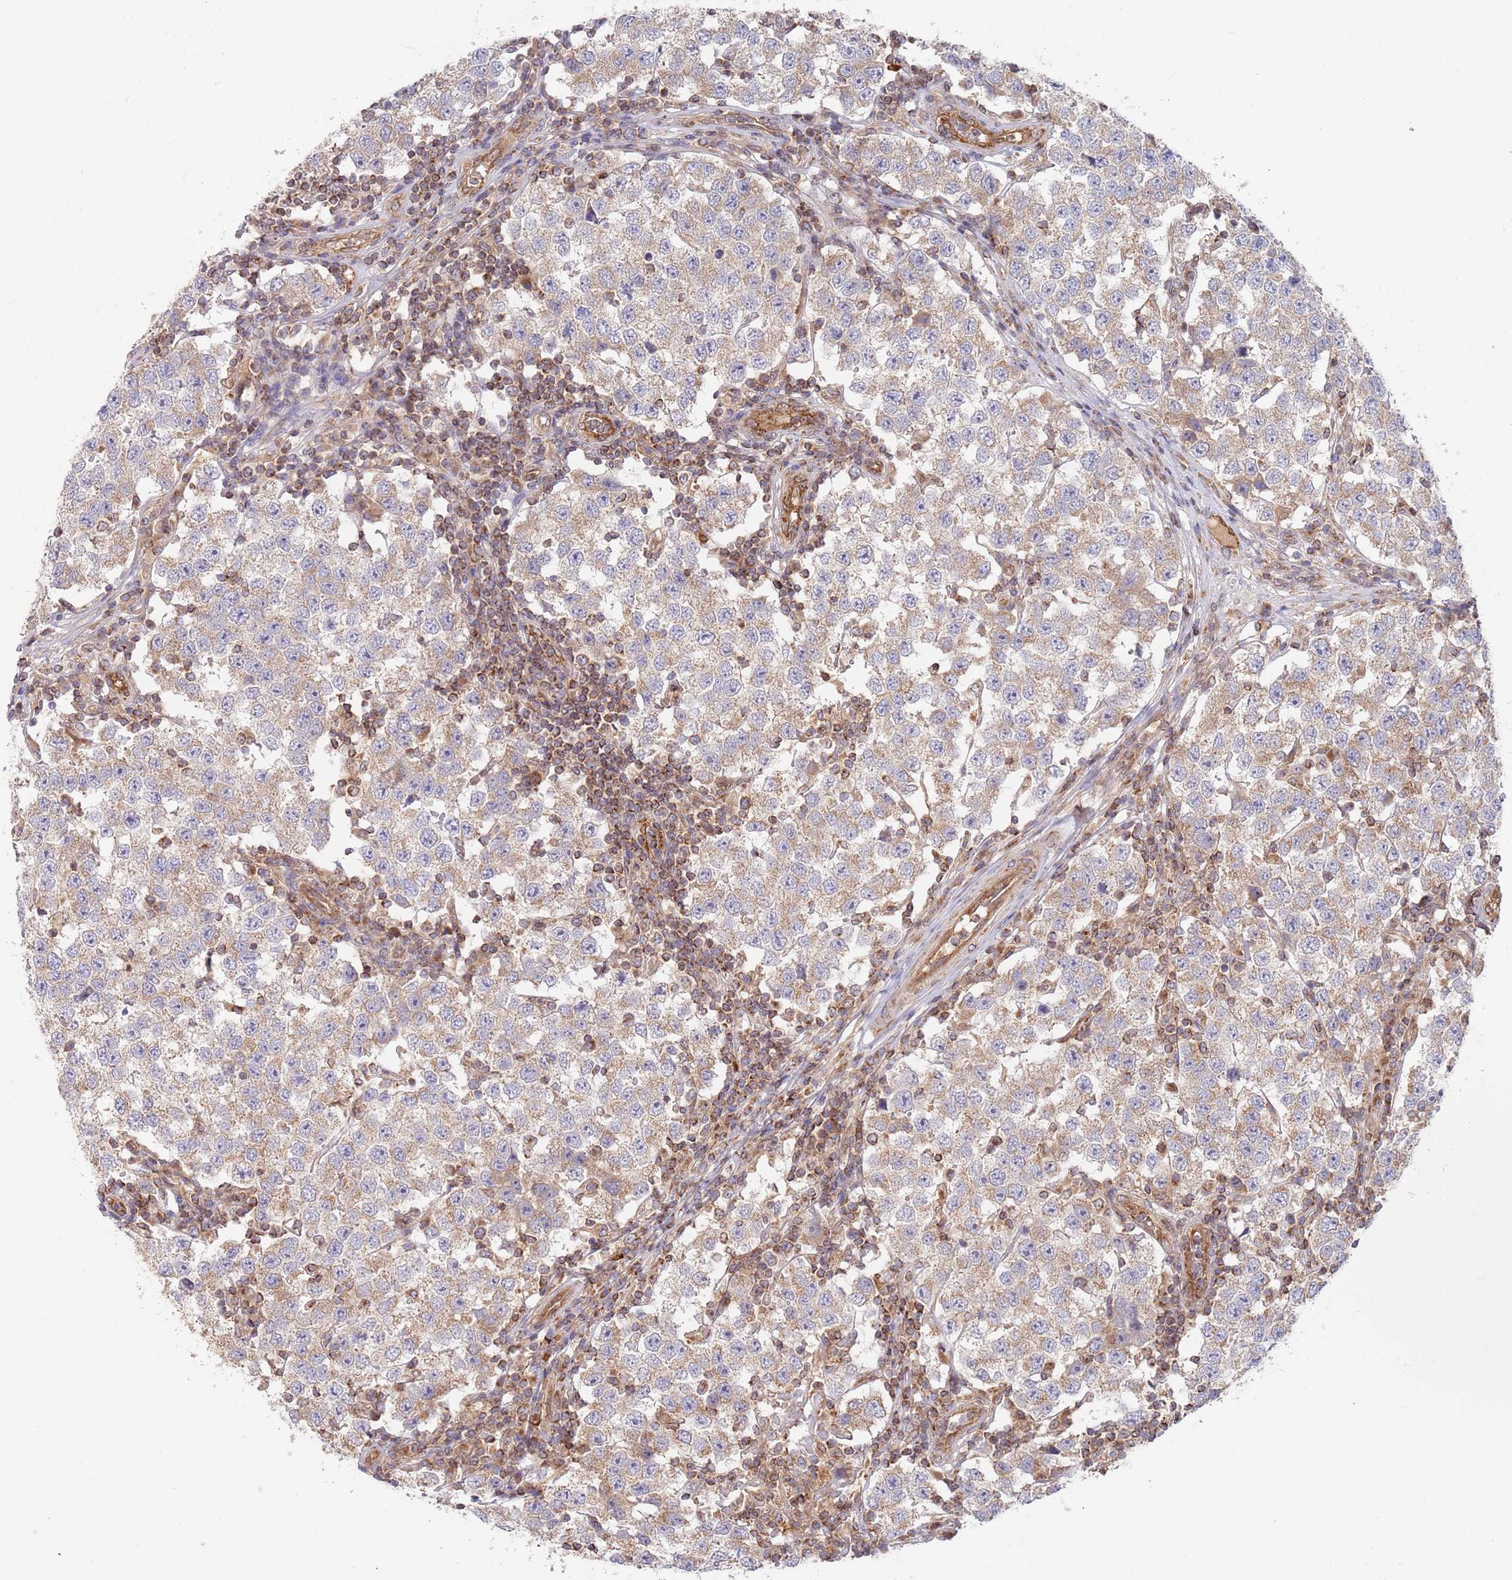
{"staining": {"intensity": "weak", "quantity": ">75%", "location": "cytoplasmic/membranous"}, "tissue": "testis cancer", "cell_type": "Tumor cells", "image_type": "cancer", "snomed": [{"axis": "morphology", "description": "Seminoma, NOS"}, {"axis": "topography", "description": "Testis"}], "caption": "Immunohistochemistry (IHC) (DAB (3,3'-diaminobenzidine)) staining of testis cancer (seminoma) reveals weak cytoplasmic/membranous protein expression in about >75% of tumor cells. (DAB (3,3'-diaminobenzidine) IHC, brown staining for protein, blue staining for nuclei).", "gene": "GUK1", "patient": {"sex": "male", "age": 34}}